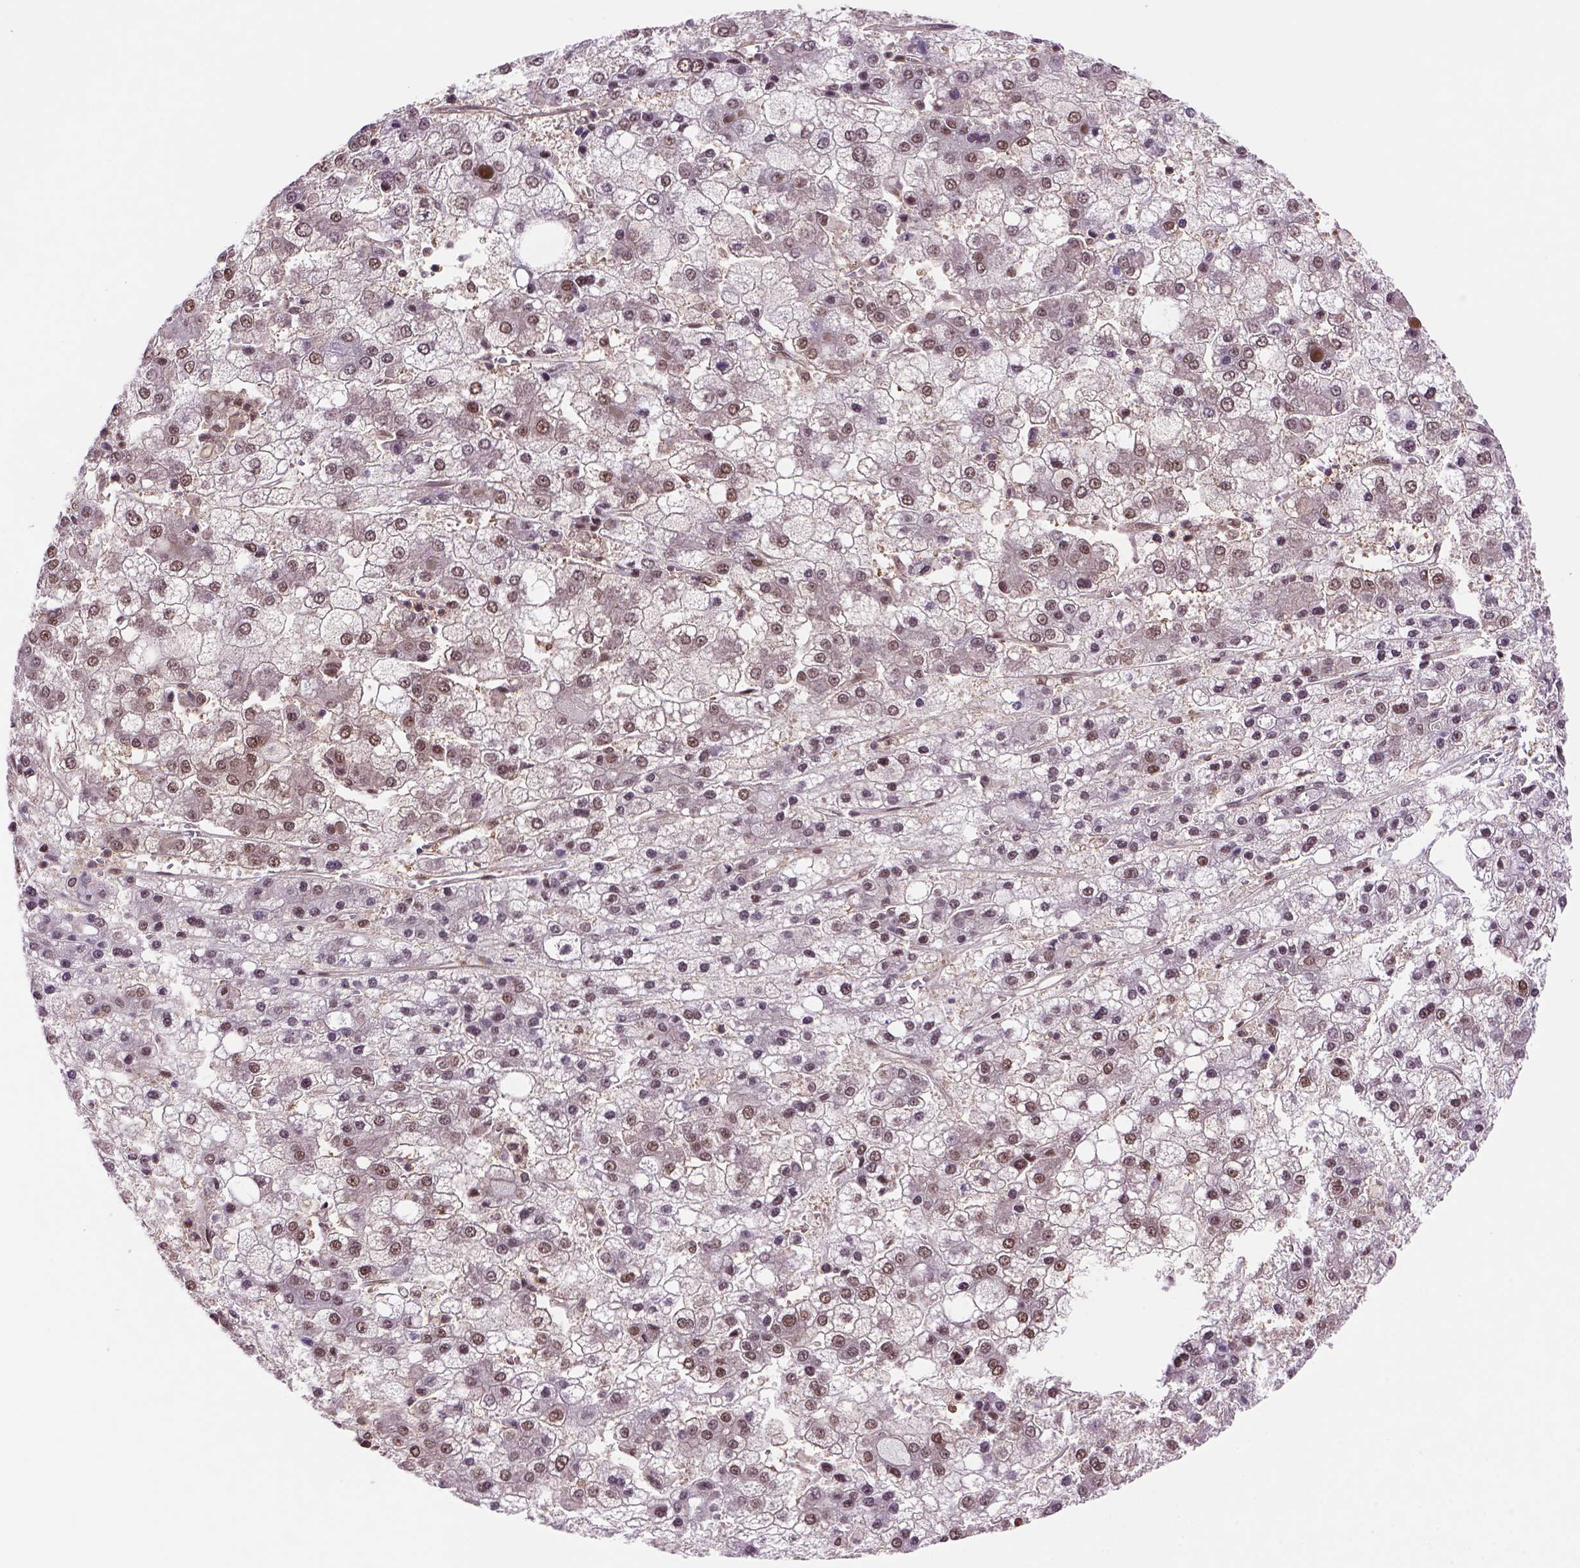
{"staining": {"intensity": "strong", "quantity": ">75%", "location": "nuclear"}, "tissue": "liver cancer", "cell_type": "Tumor cells", "image_type": "cancer", "snomed": [{"axis": "morphology", "description": "Carcinoma, Hepatocellular, NOS"}, {"axis": "topography", "description": "Liver"}], "caption": "About >75% of tumor cells in human liver cancer (hepatocellular carcinoma) display strong nuclear protein positivity as visualized by brown immunohistochemical staining.", "gene": "PSMC2", "patient": {"sex": "male", "age": 73}}